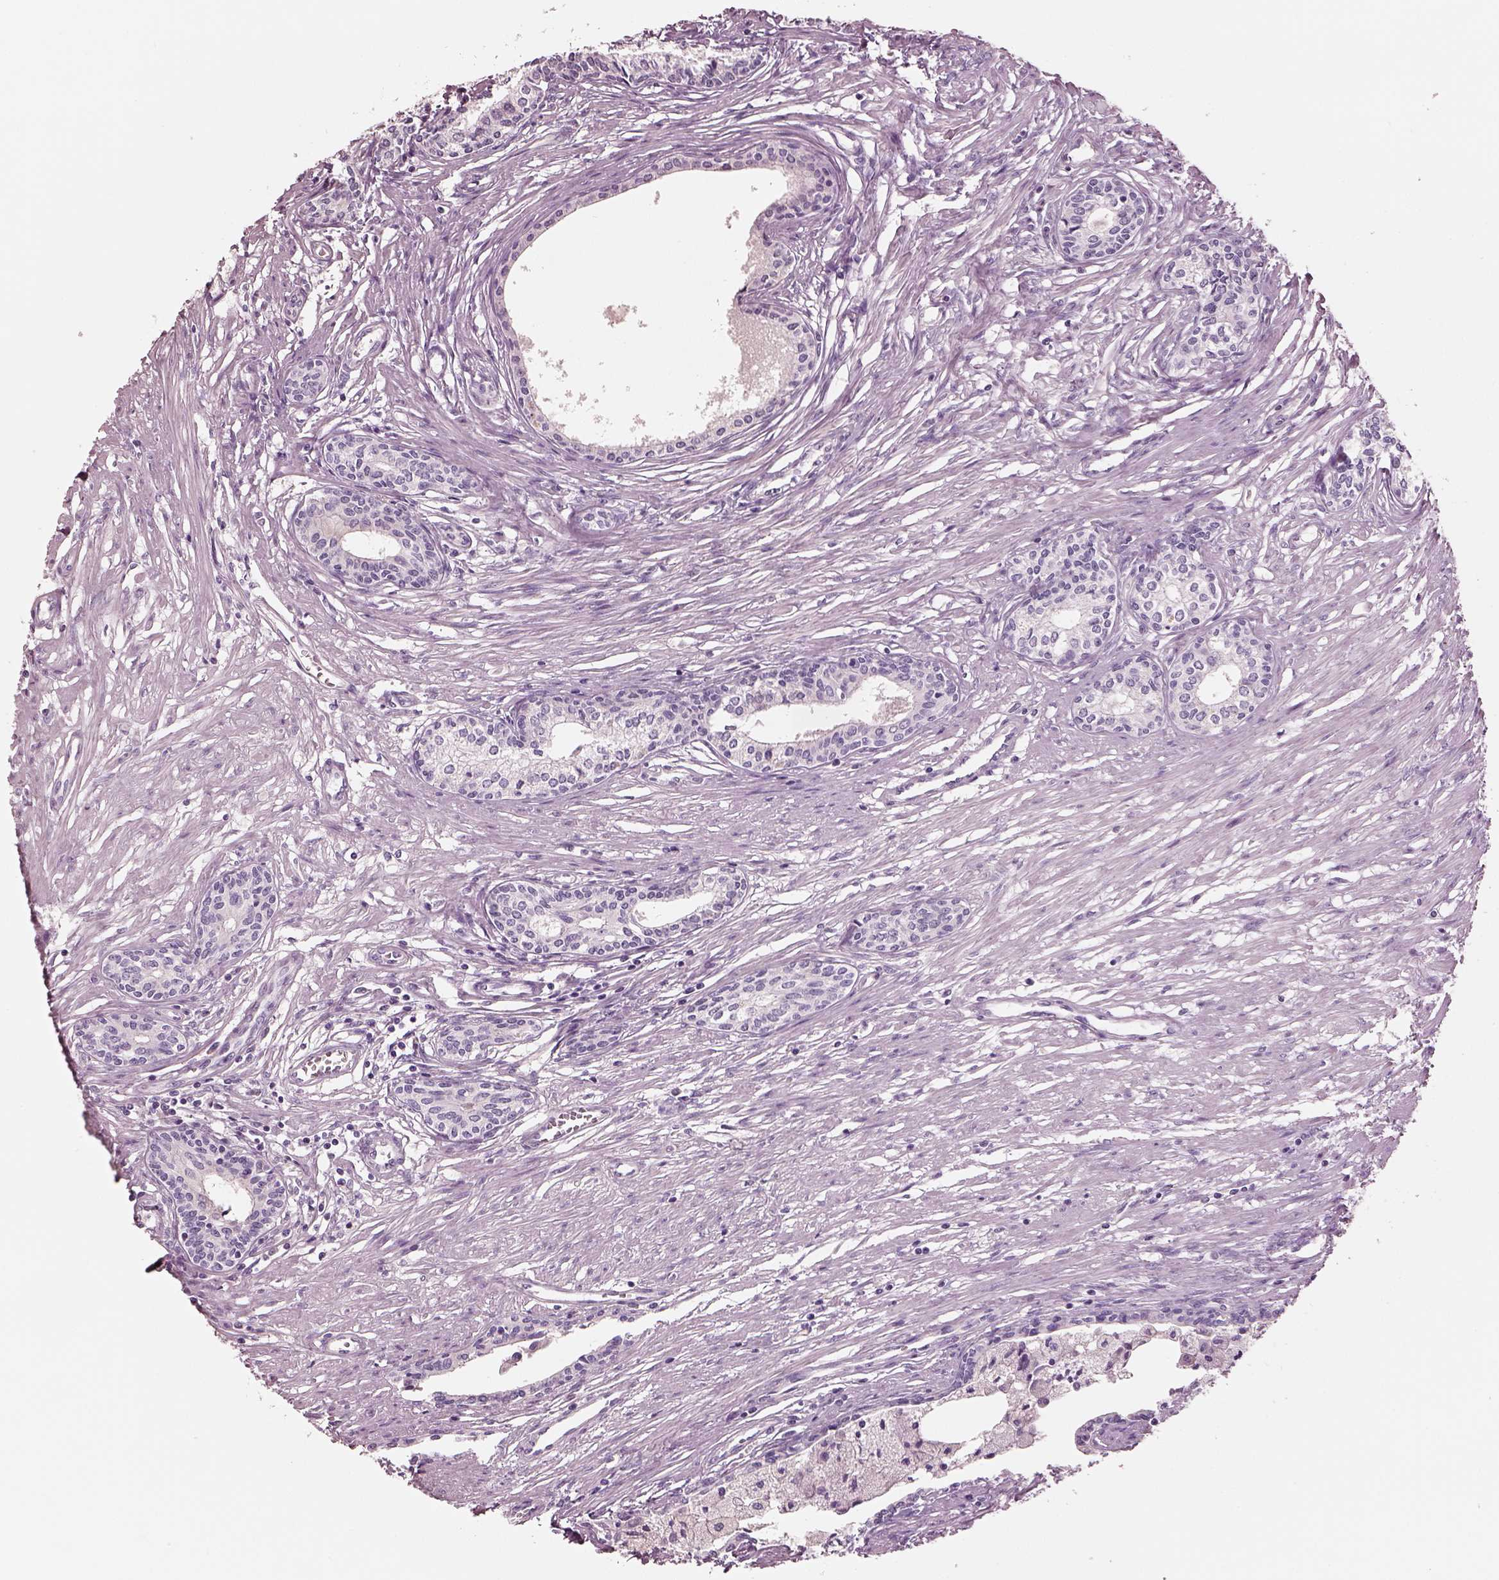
{"staining": {"intensity": "negative", "quantity": "none", "location": "none"}, "tissue": "prostate", "cell_type": "Glandular cells", "image_type": "normal", "snomed": [{"axis": "morphology", "description": "Normal tissue, NOS"}, {"axis": "topography", "description": "Prostate"}], "caption": "Image shows no significant protein positivity in glandular cells of benign prostate. The staining was performed using DAB (3,3'-diaminobenzidine) to visualize the protein expression in brown, while the nuclei were stained in blue with hematoxylin (Magnification: 20x).", "gene": "ELSPBP1", "patient": {"sex": "male", "age": 60}}